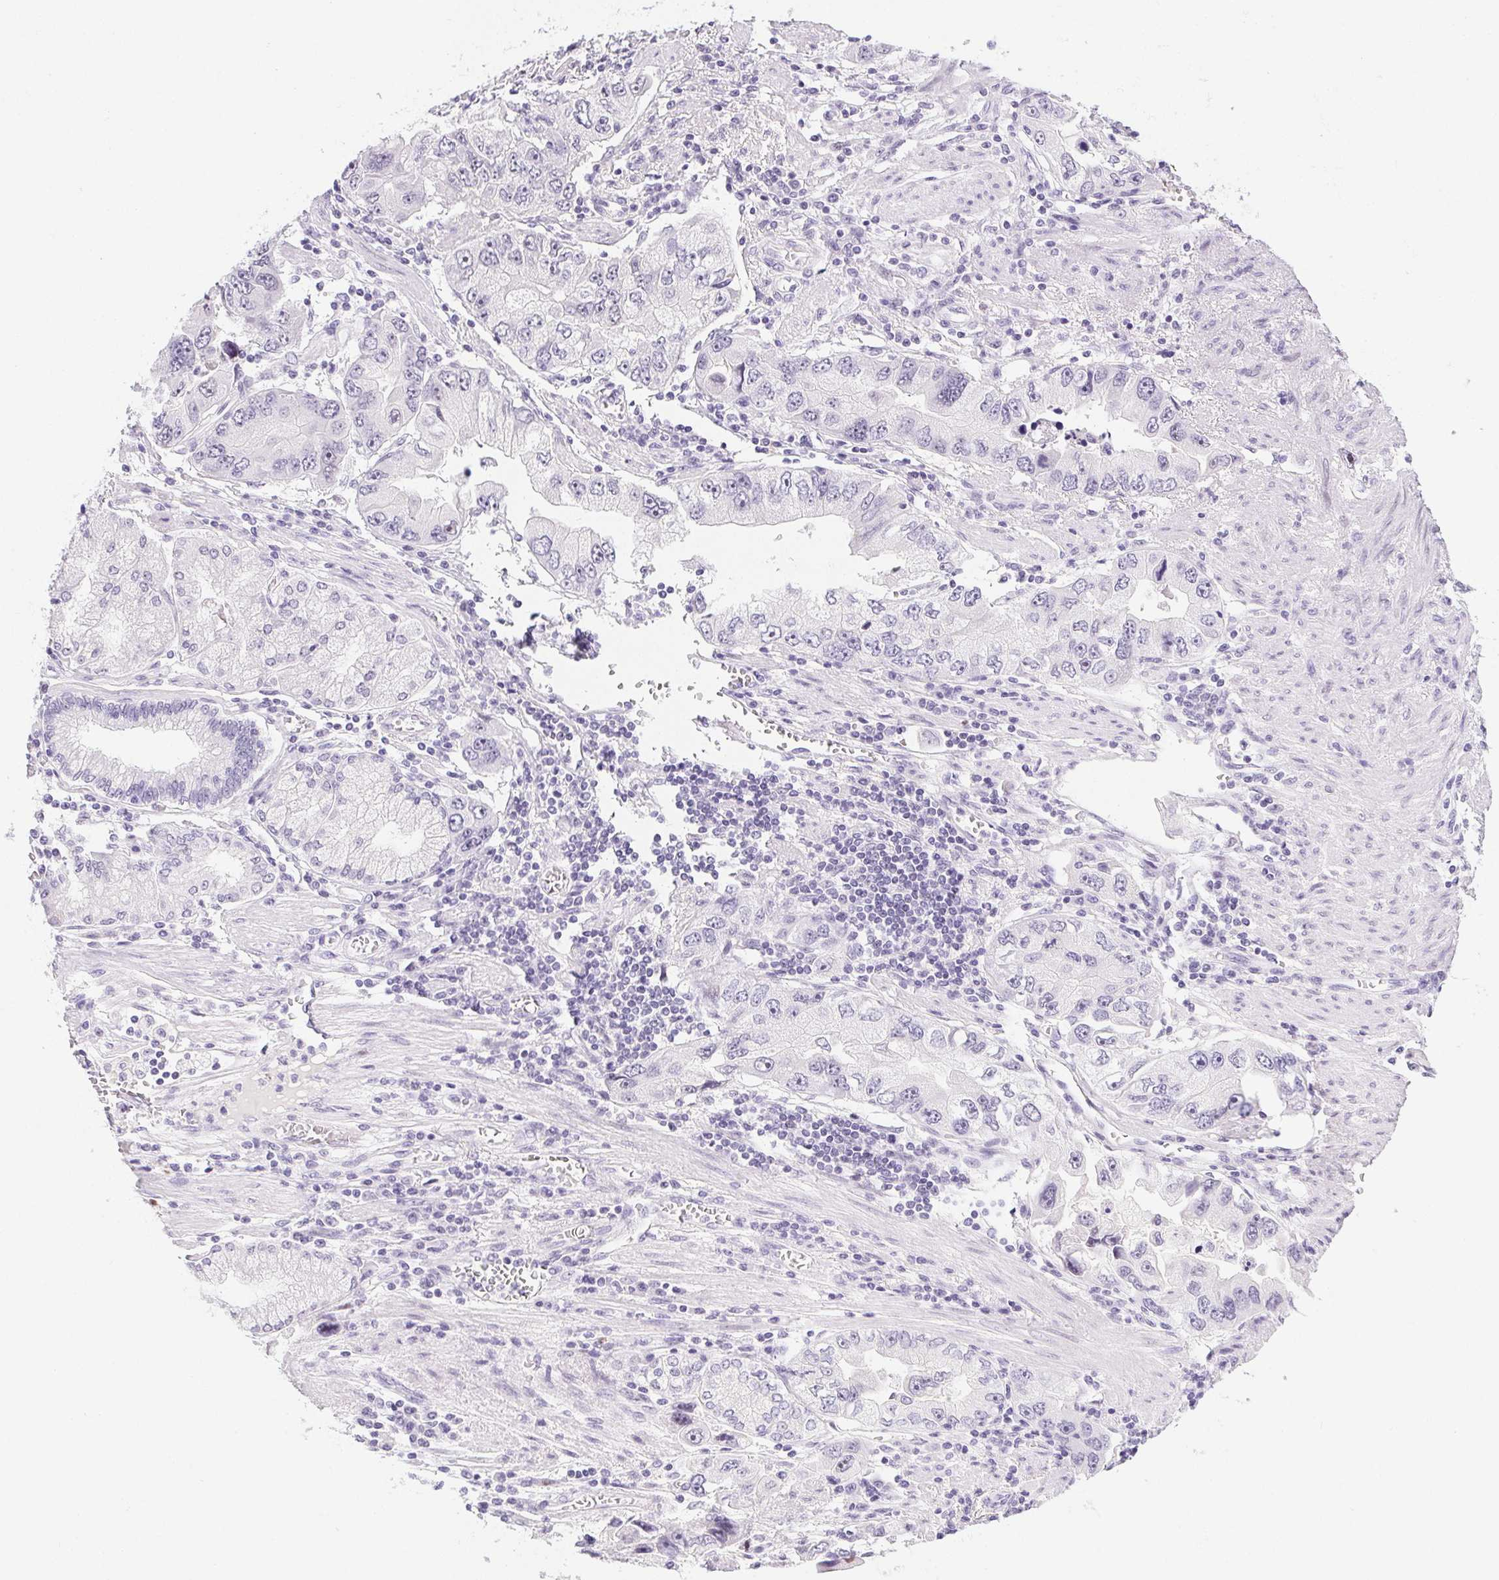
{"staining": {"intensity": "negative", "quantity": "none", "location": "none"}, "tissue": "stomach cancer", "cell_type": "Tumor cells", "image_type": "cancer", "snomed": [{"axis": "morphology", "description": "Adenocarcinoma, NOS"}, {"axis": "topography", "description": "Stomach, lower"}], "caption": "Stomach cancer (adenocarcinoma) stained for a protein using immunohistochemistry demonstrates no positivity tumor cells.", "gene": "ST8SIA3", "patient": {"sex": "female", "age": 93}}